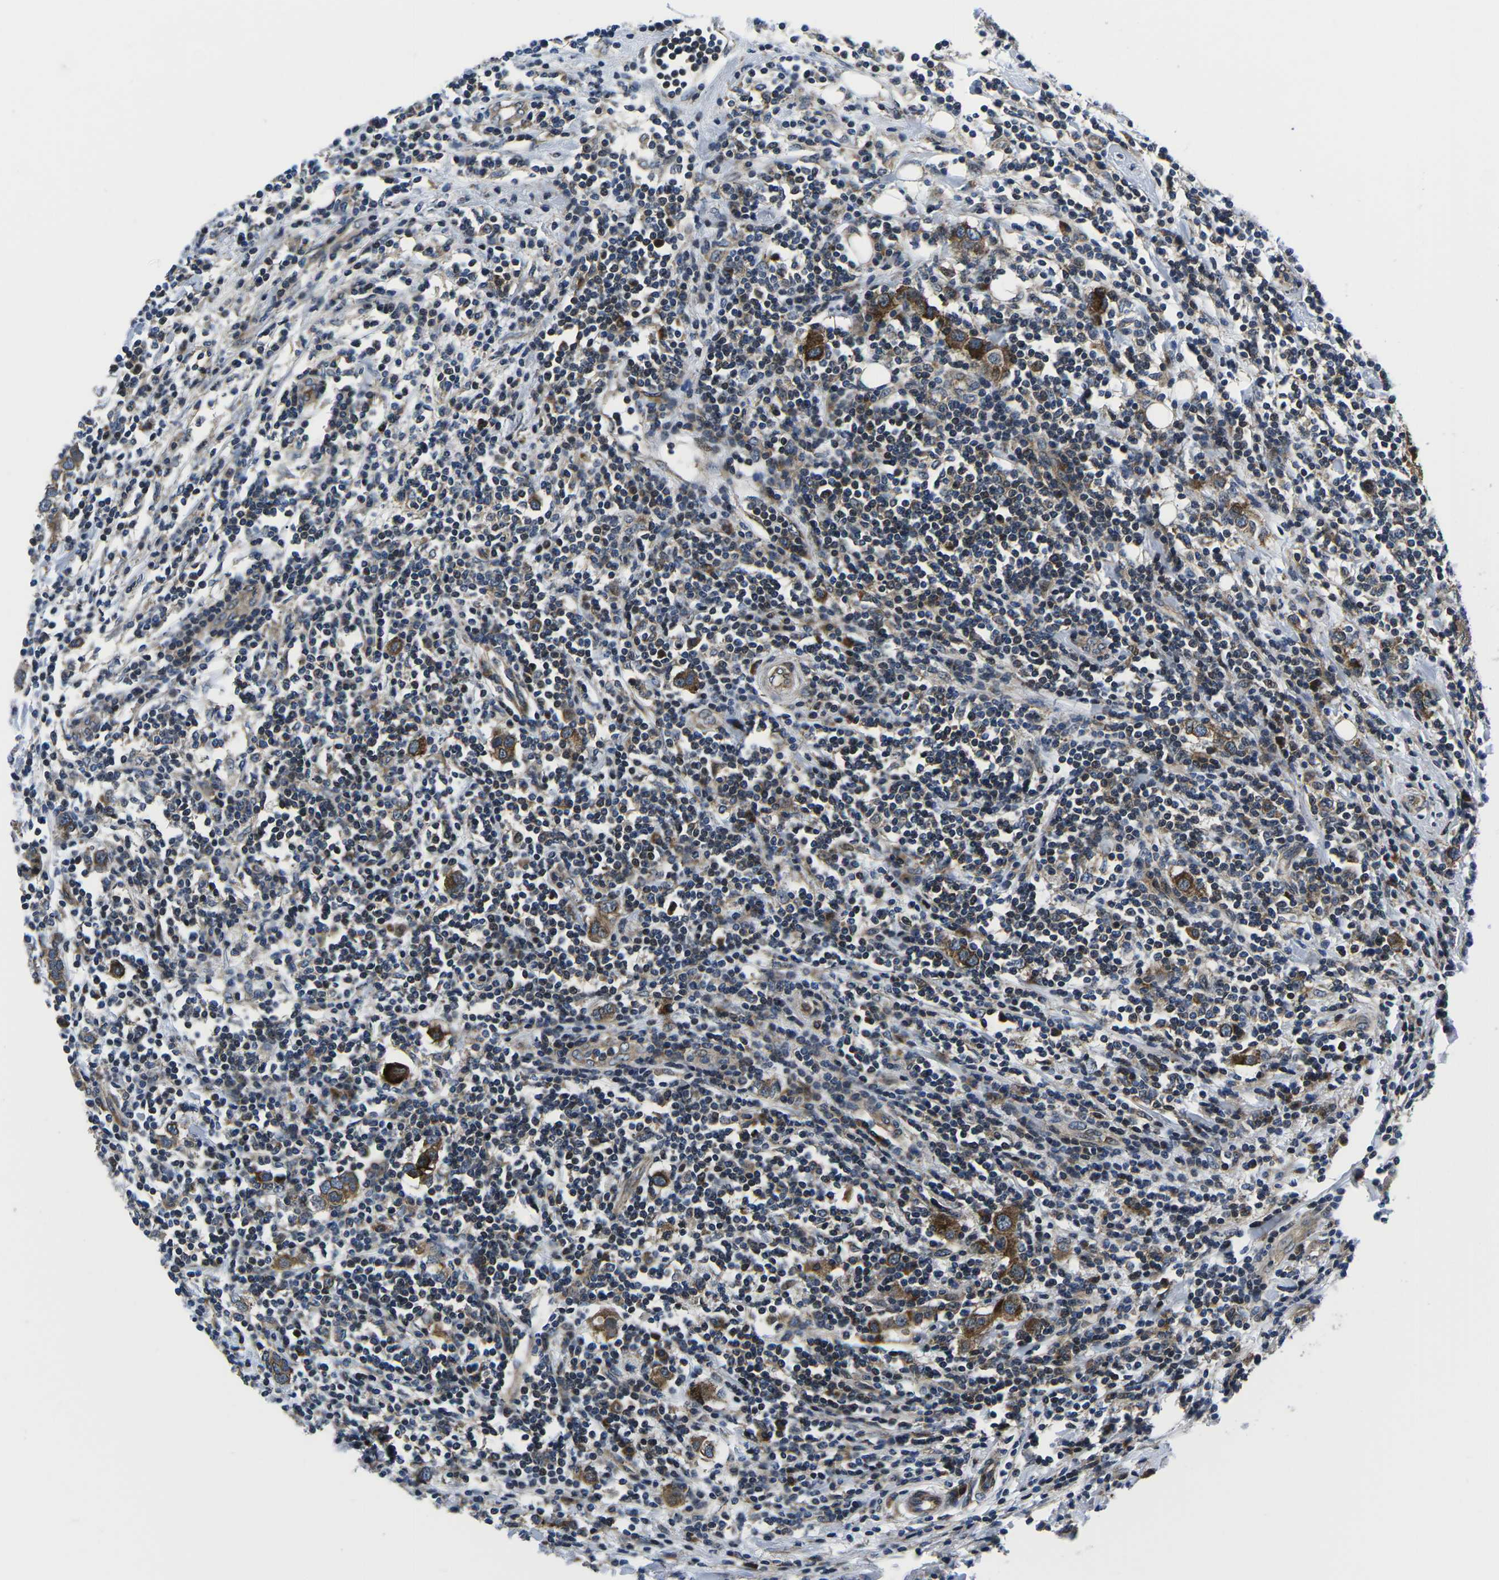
{"staining": {"intensity": "moderate", "quantity": ">75%", "location": "cytoplasmic/membranous"}, "tissue": "breast cancer", "cell_type": "Tumor cells", "image_type": "cancer", "snomed": [{"axis": "morphology", "description": "Duct carcinoma"}, {"axis": "topography", "description": "Breast"}], "caption": "Moderate cytoplasmic/membranous positivity for a protein is seen in about >75% of tumor cells of intraductal carcinoma (breast) using IHC.", "gene": "EIF4E", "patient": {"sex": "female", "age": 50}}